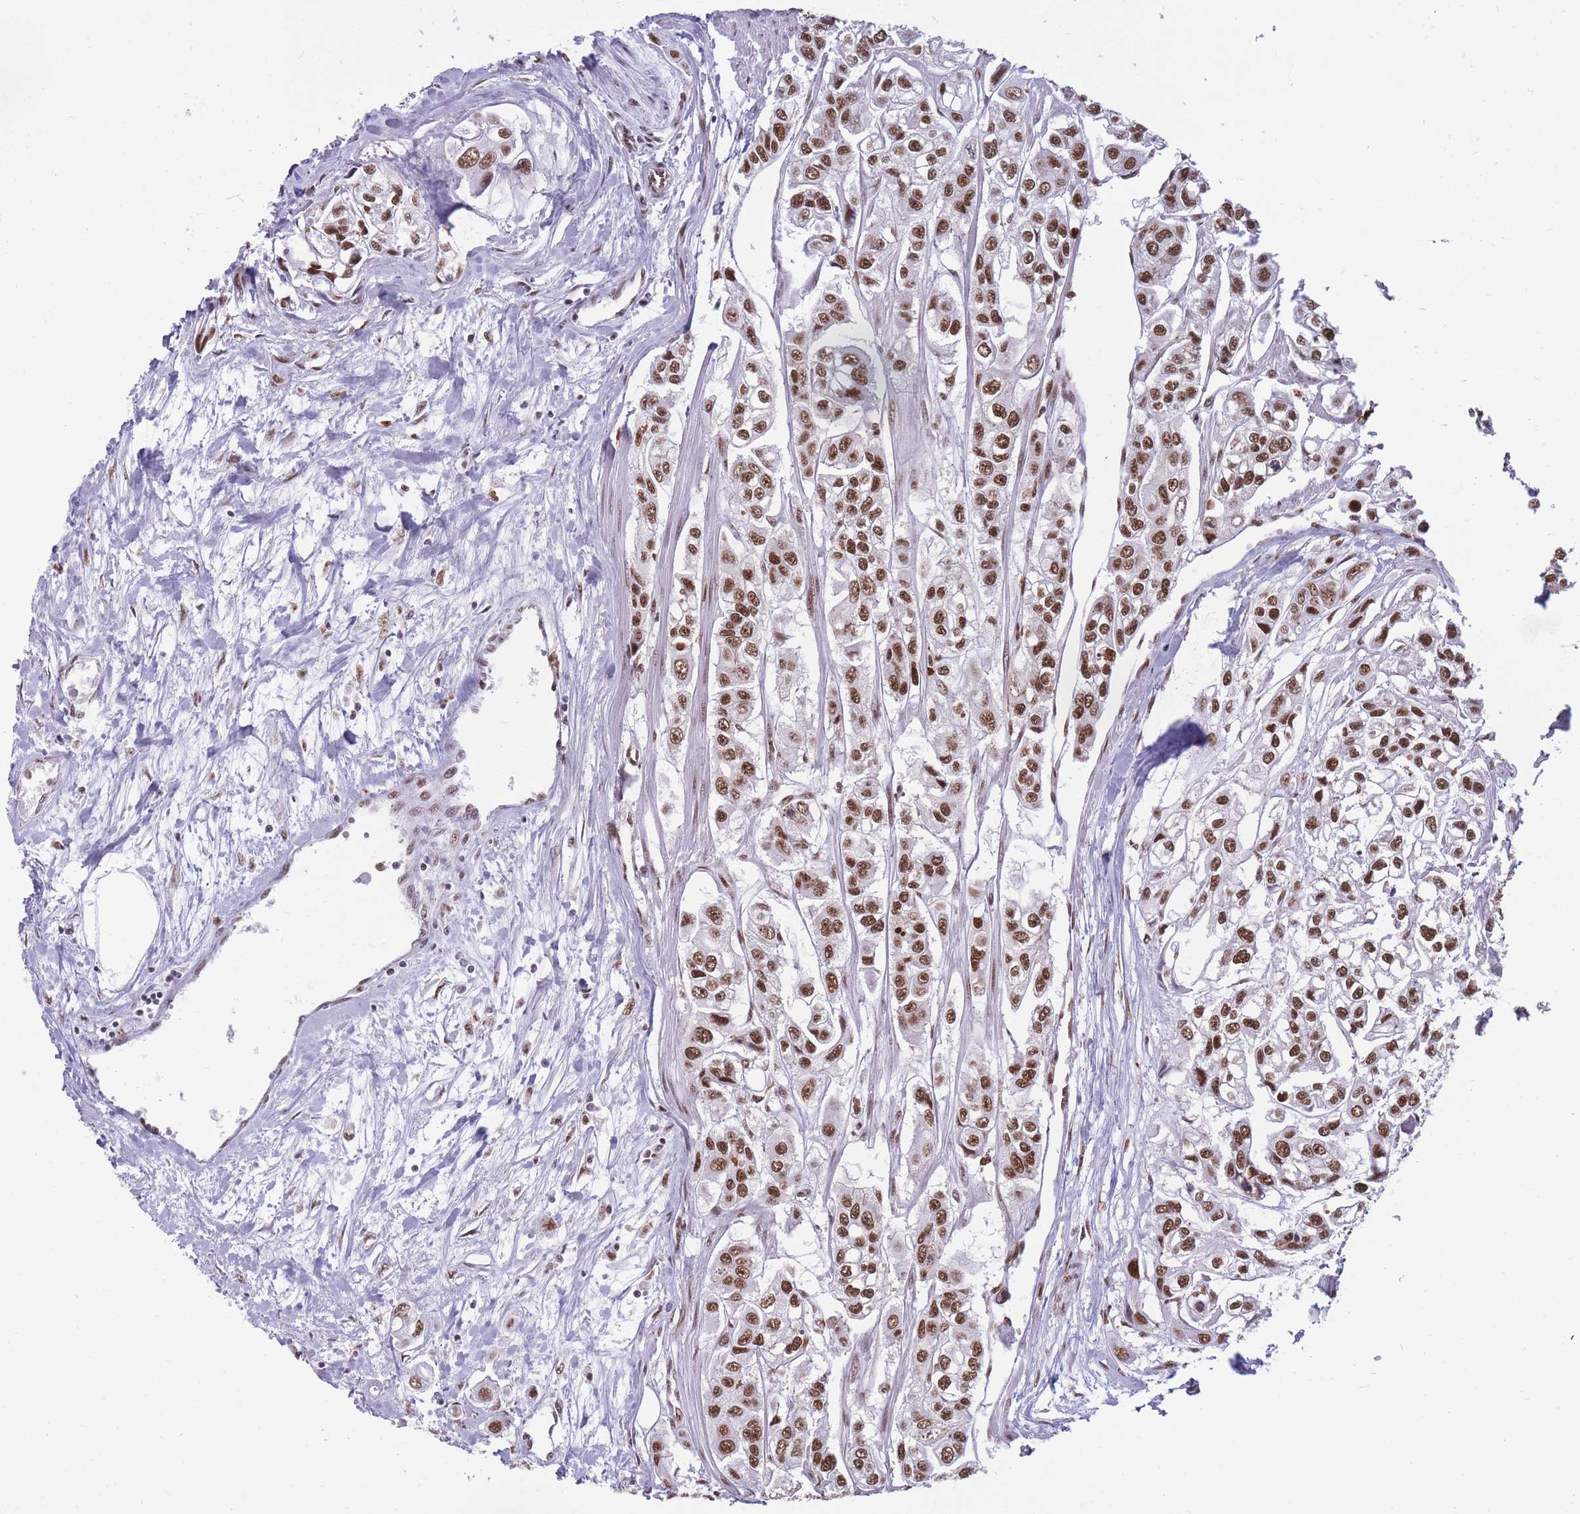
{"staining": {"intensity": "moderate", "quantity": ">75%", "location": "nuclear"}, "tissue": "urothelial cancer", "cell_type": "Tumor cells", "image_type": "cancer", "snomed": [{"axis": "morphology", "description": "Urothelial carcinoma, High grade"}, {"axis": "topography", "description": "Urinary bladder"}], "caption": "Moderate nuclear expression for a protein is seen in approximately >75% of tumor cells of high-grade urothelial carcinoma using IHC.", "gene": "PRPF19", "patient": {"sex": "male", "age": 67}}